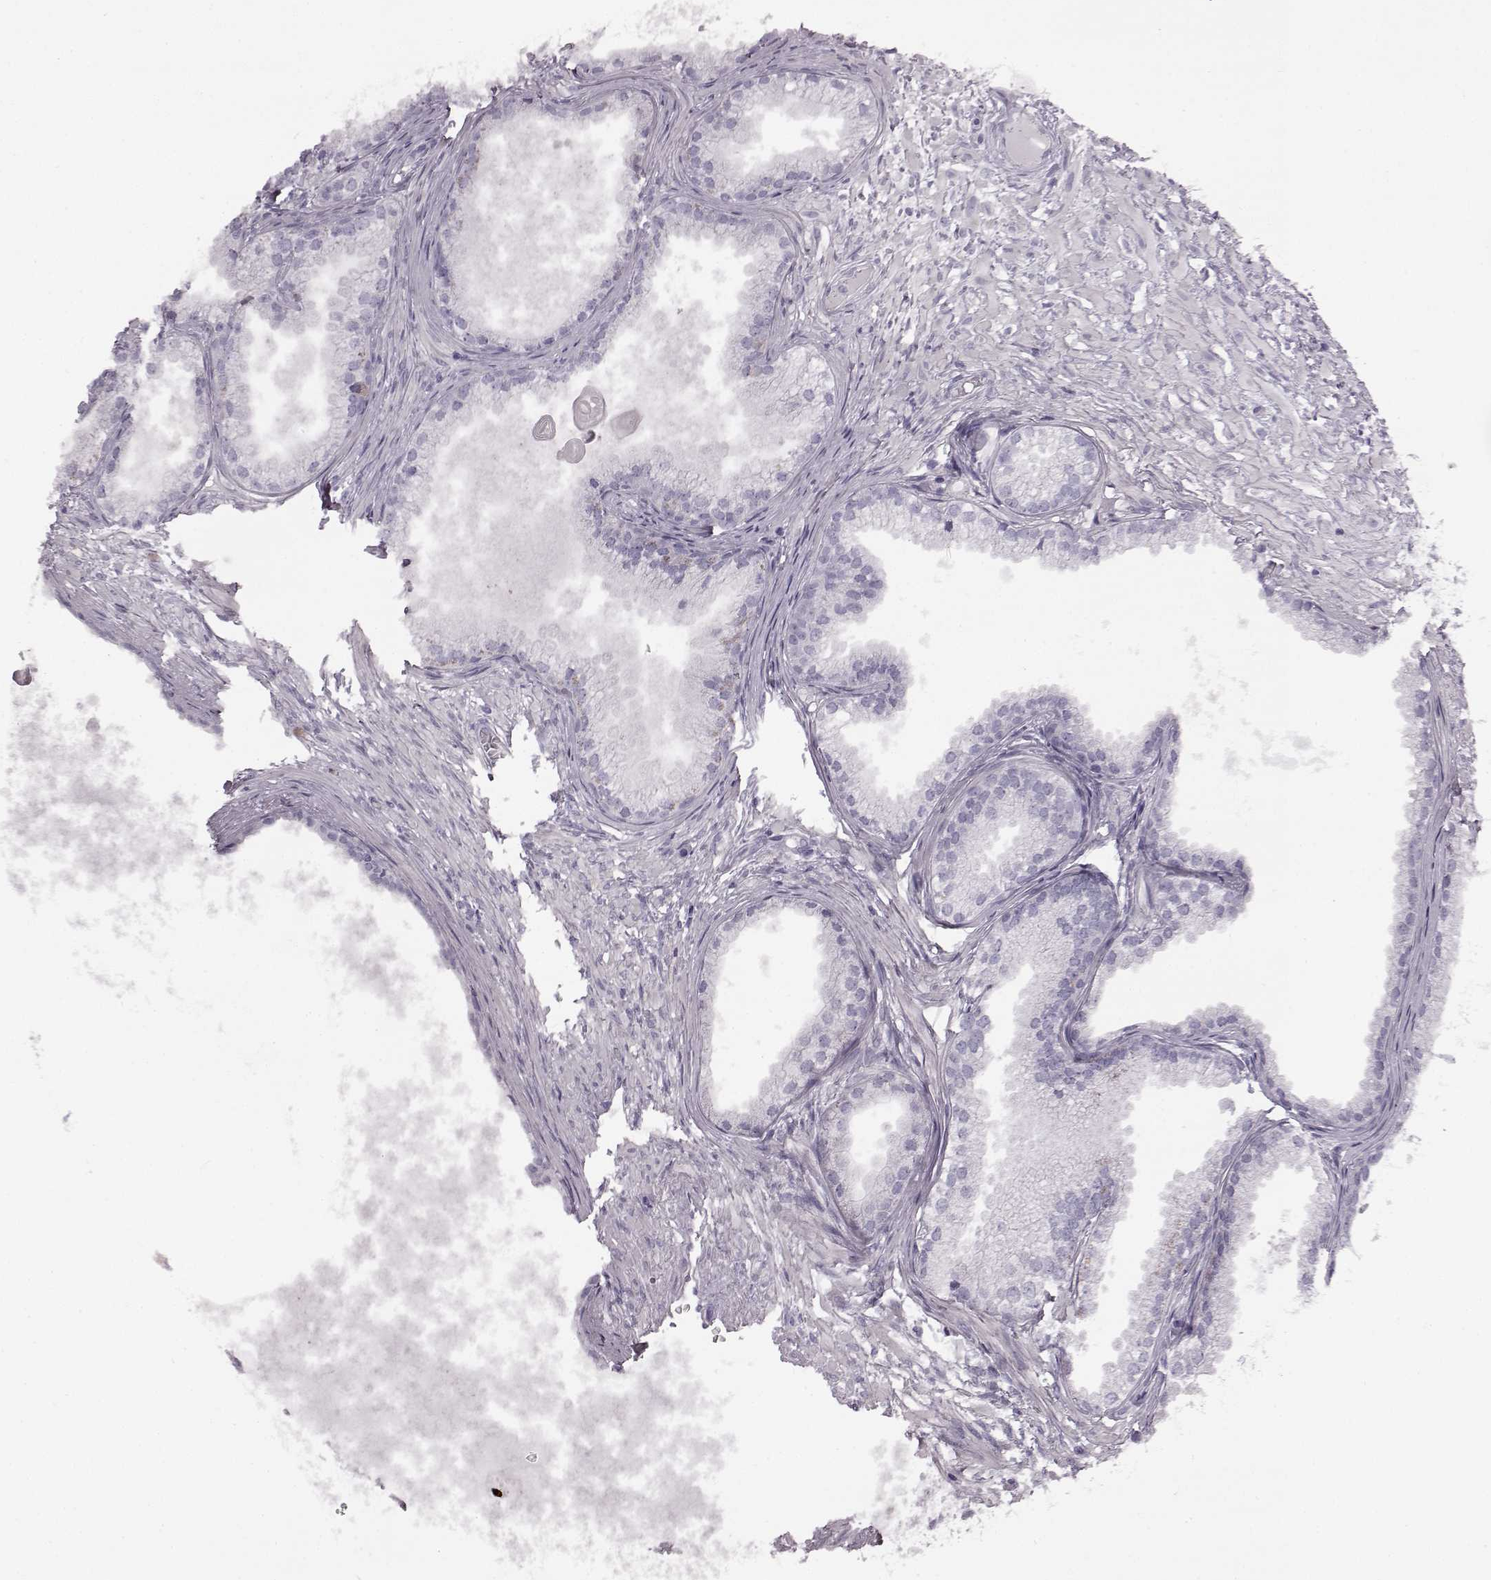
{"staining": {"intensity": "negative", "quantity": "none", "location": "none"}, "tissue": "prostate cancer", "cell_type": "Tumor cells", "image_type": "cancer", "snomed": [{"axis": "morphology", "description": "Adenocarcinoma, High grade"}, {"axis": "topography", "description": "Prostate"}], "caption": "The IHC micrograph has no significant expression in tumor cells of prostate cancer (adenocarcinoma (high-grade)) tissue.", "gene": "ODAD4", "patient": {"sex": "male", "age": 83}}